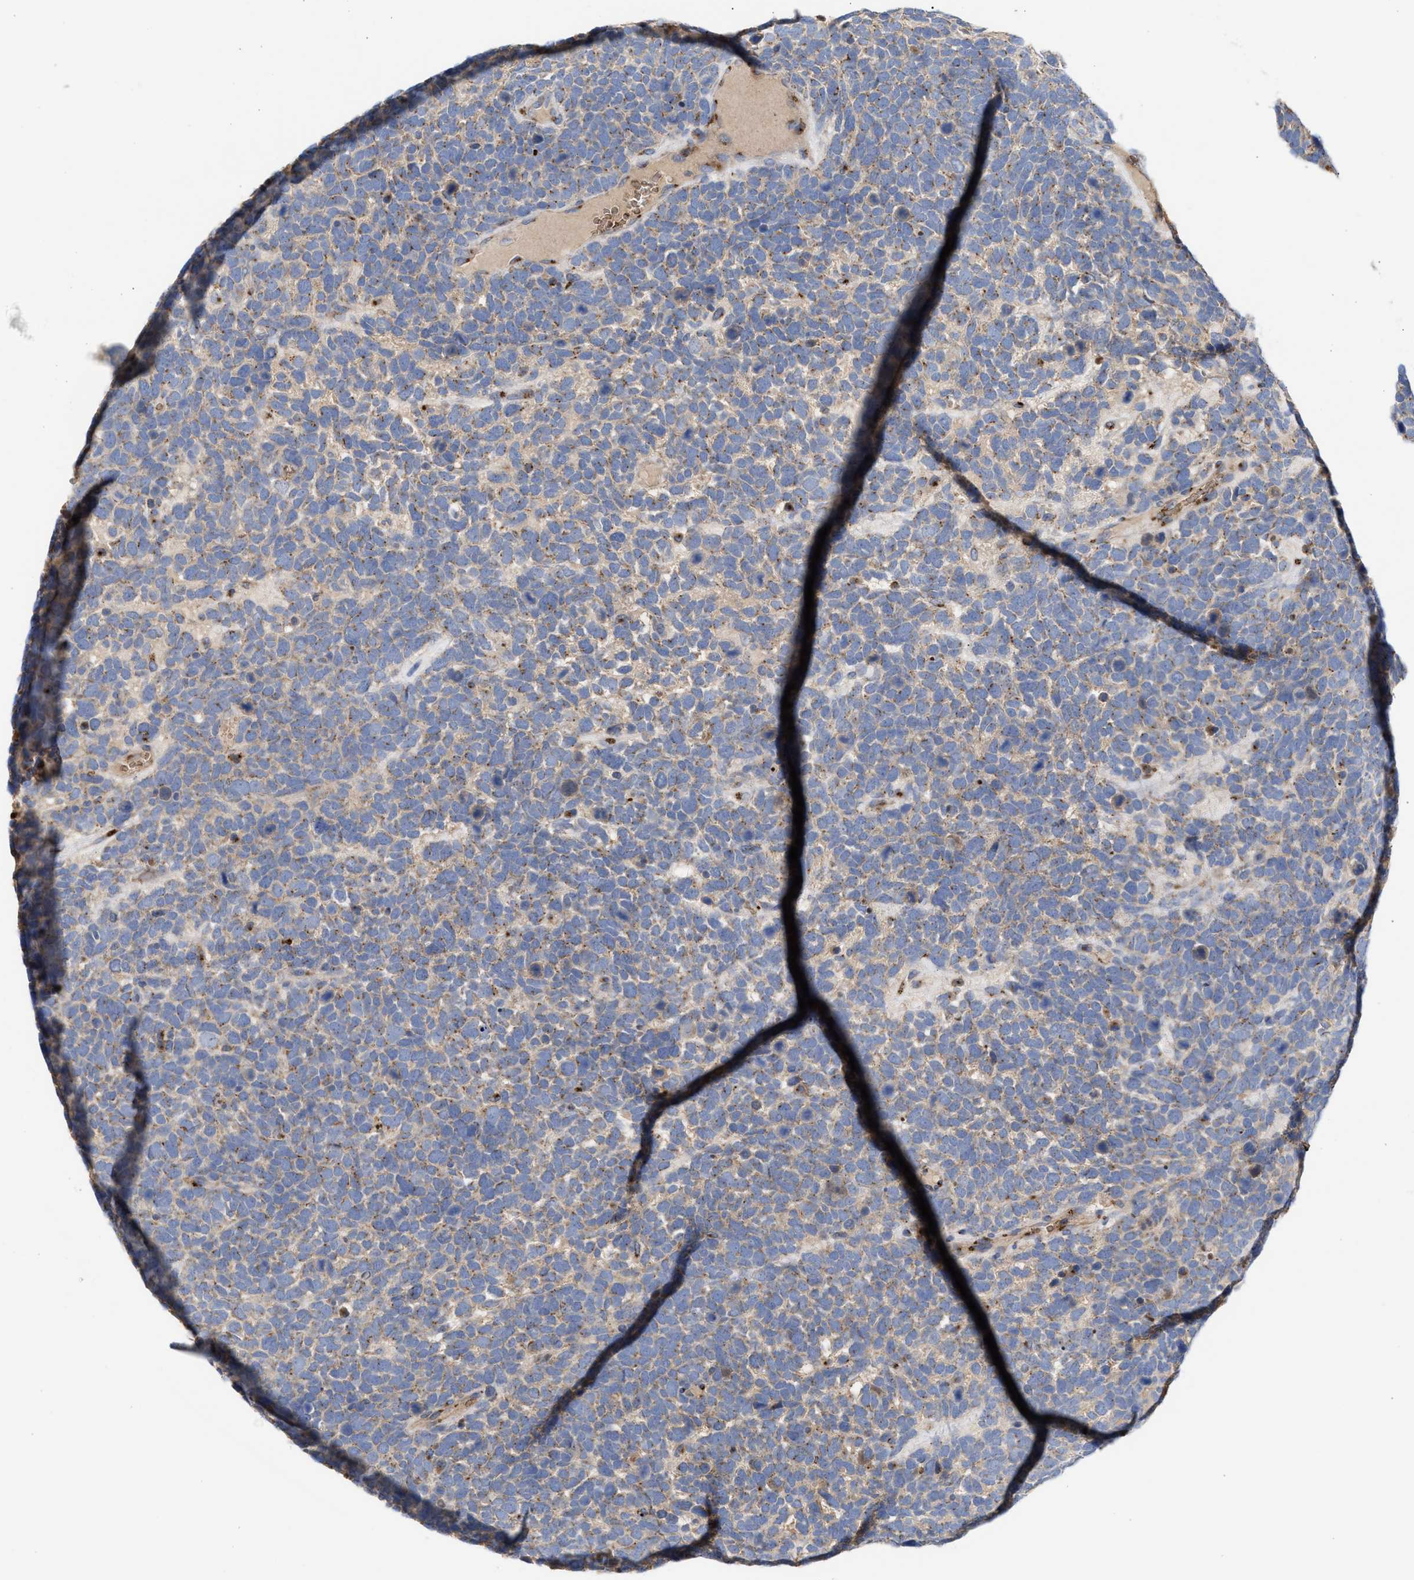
{"staining": {"intensity": "weak", "quantity": ">75%", "location": "cytoplasmic/membranous"}, "tissue": "urothelial cancer", "cell_type": "Tumor cells", "image_type": "cancer", "snomed": [{"axis": "morphology", "description": "Urothelial carcinoma, High grade"}, {"axis": "topography", "description": "Urinary bladder"}], "caption": "About >75% of tumor cells in human urothelial cancer show weak cytoplasmic/membranous protein staining as visualized by brown immunohistochemical staining.", "gene": "CCL2", "patient": {"sex": "female", "age": 82}}